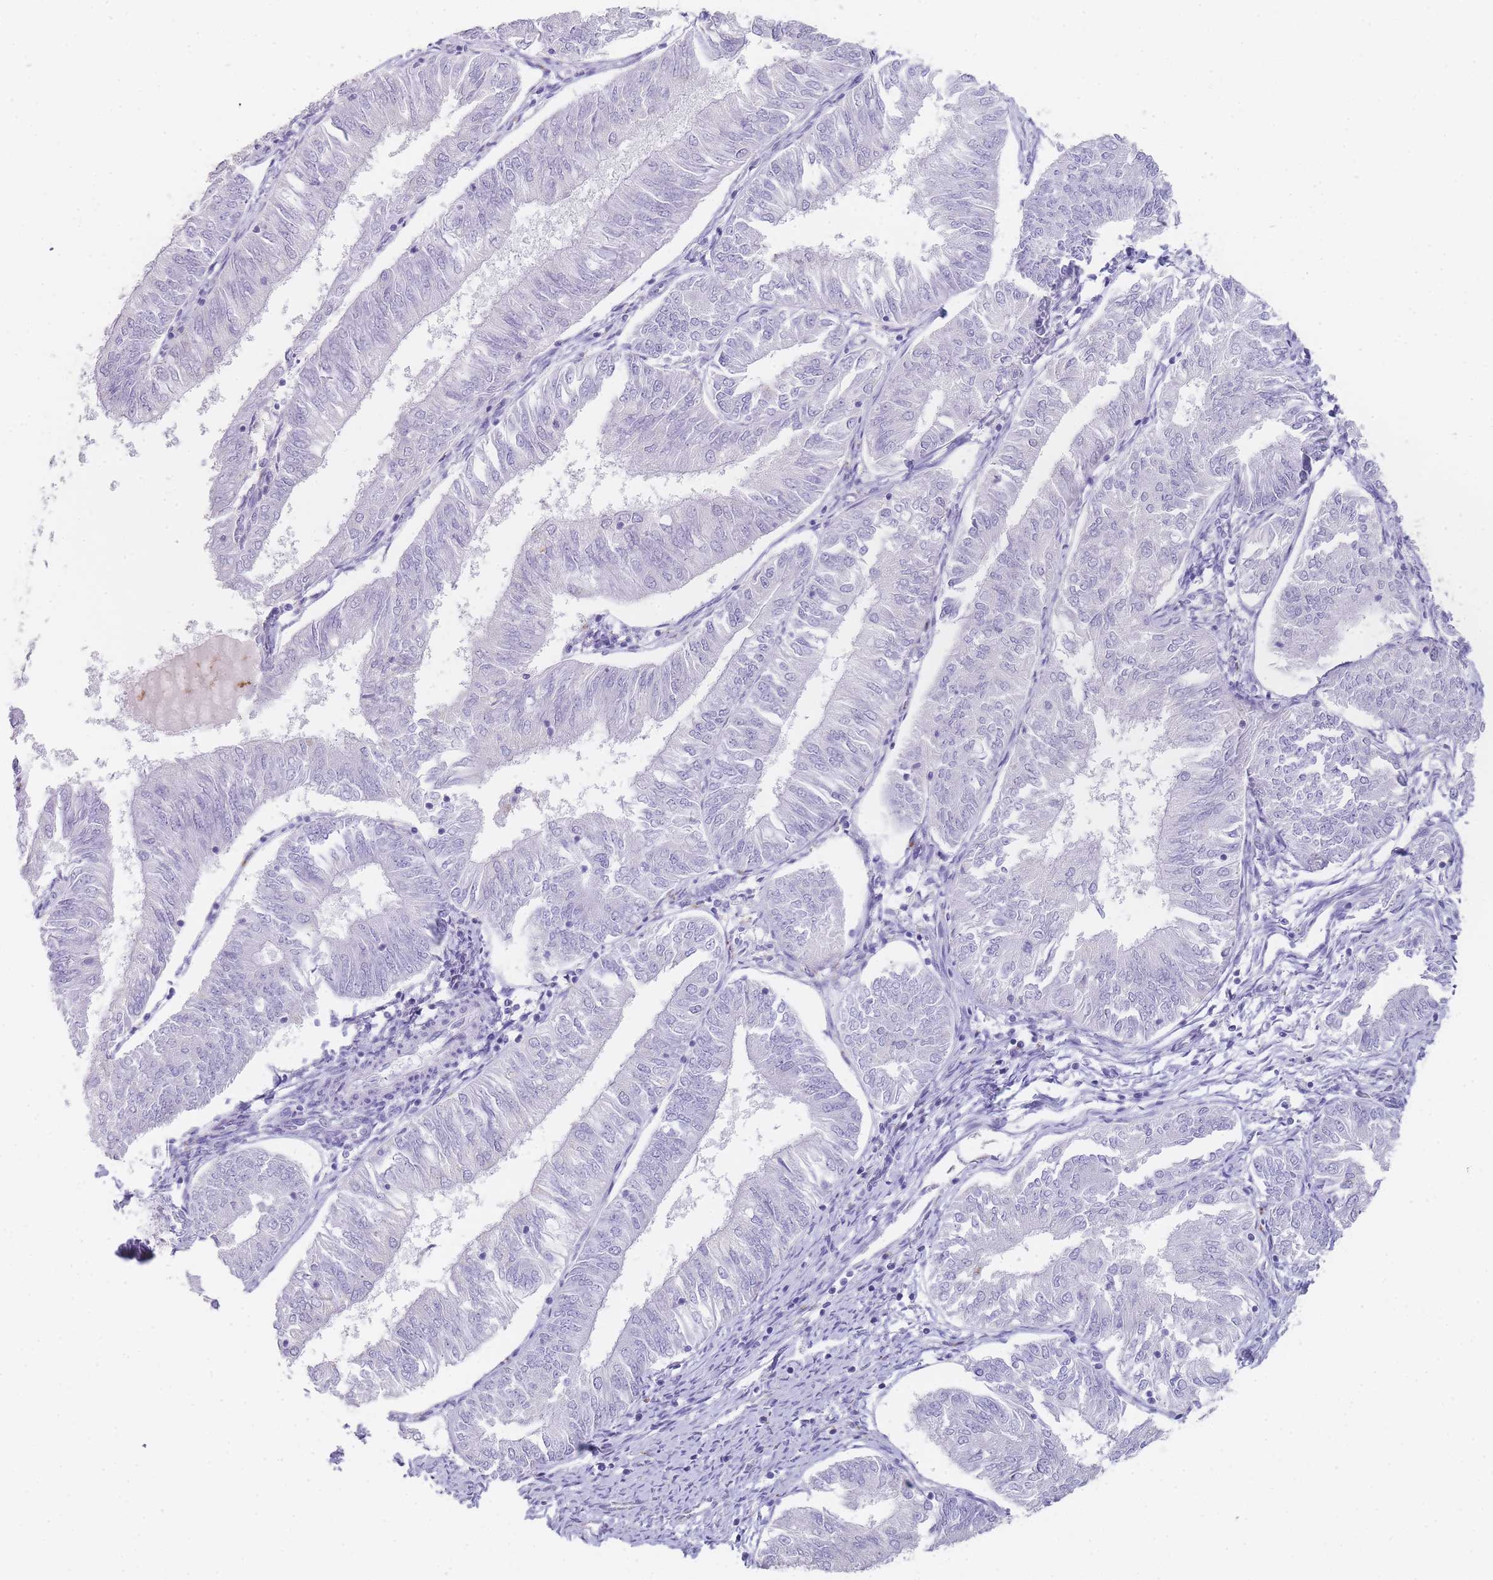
{"staining": {"intensity": "negative", "quantity": "none", "location": "none"}, "tissue": "endometrial cancer", "cell_type": "Tumor cells", "image_type": "cancer", "snomed": [{"axis": "morphology", "description": "Adenocarcinoma, NOS"}, {"axis": "topography", "description": "Endometrium"}], "caption": "A high-resolution micrograph shows IHC staining of endometrial cancer, which exhibits no significant positivity in tumor cells.", "gene": "RHO", "patient": {"sex": "female", "age": 58}}